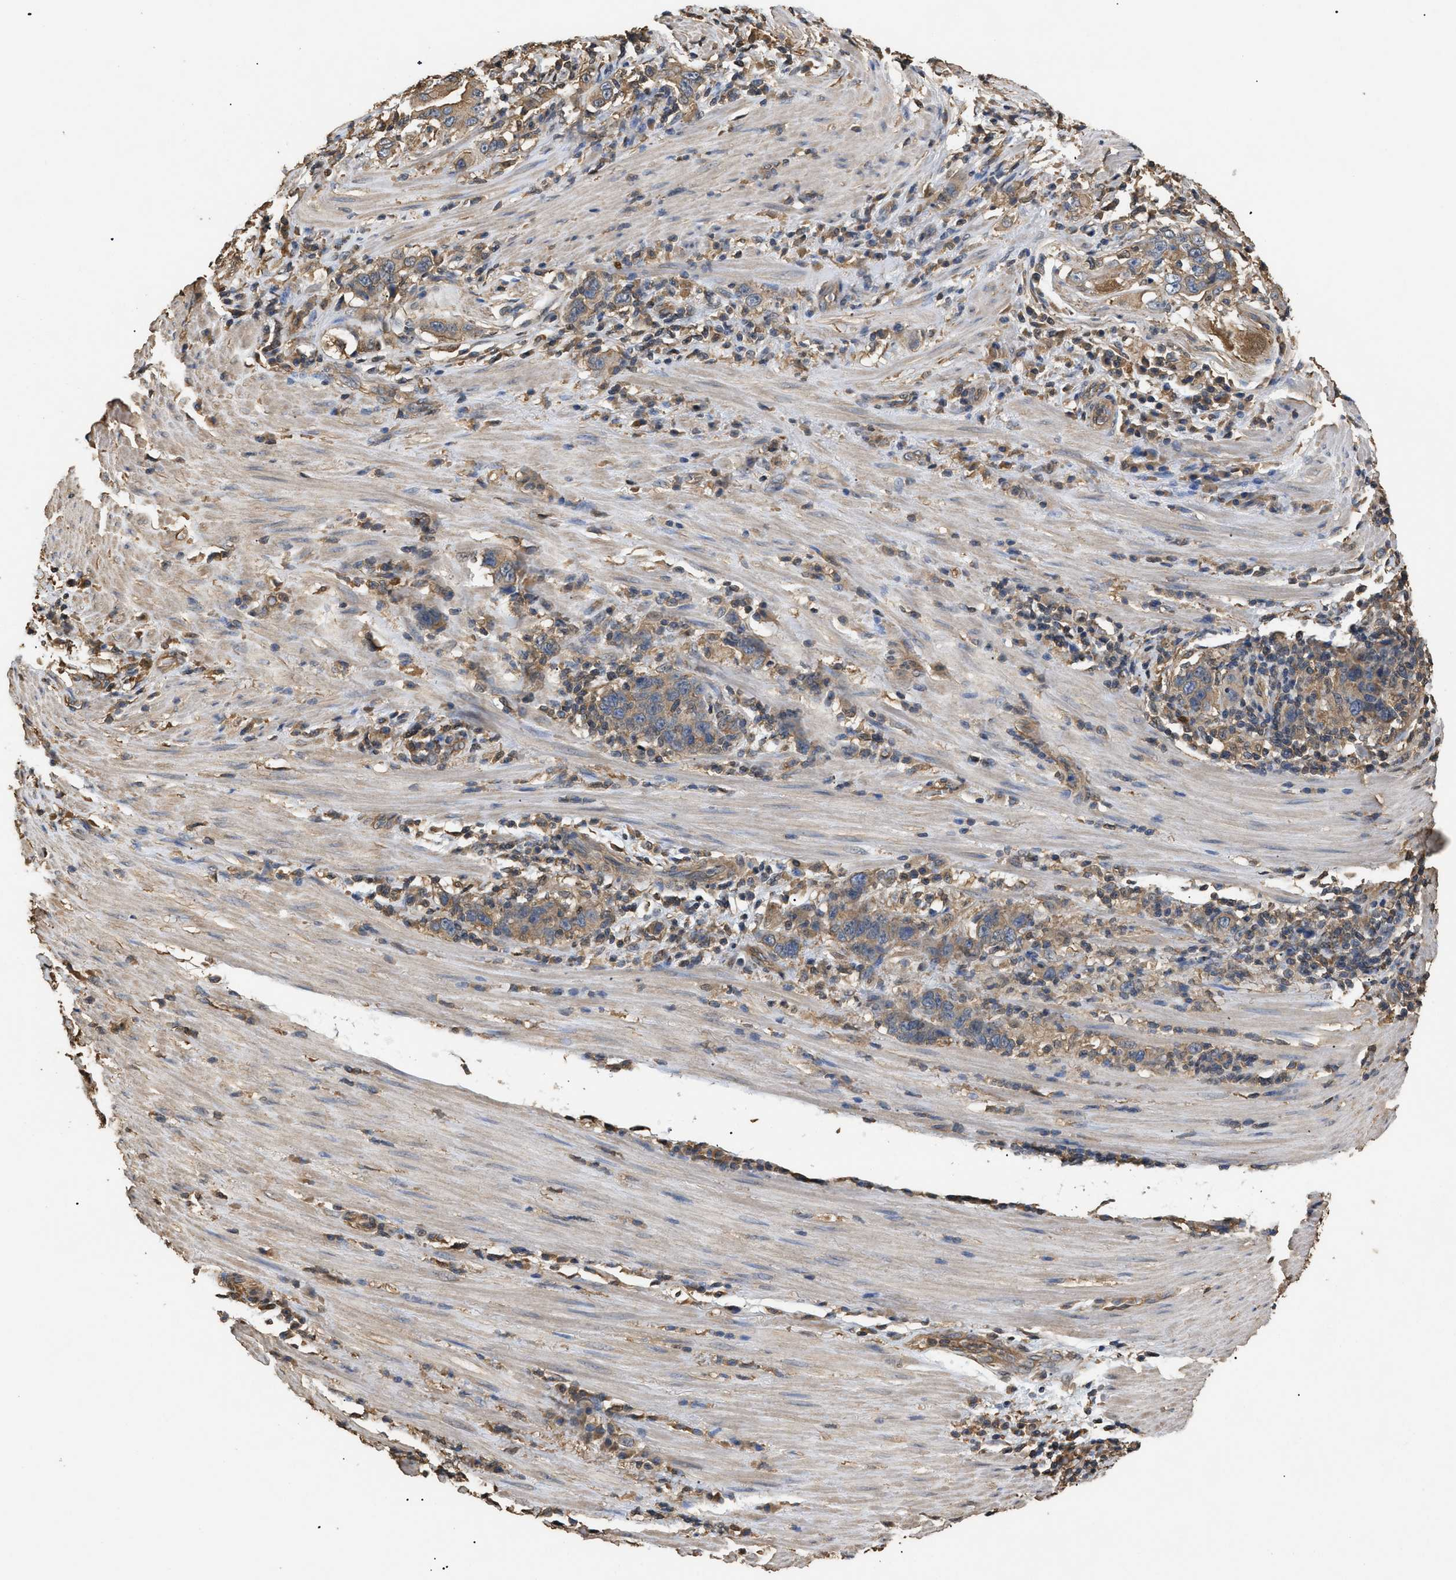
{"staining": {"intensity": "moderate", "quantity": ">75%", "location": "cytoplasmic/membranous"}, "tissue": "stomach cancer", "cell_type": "Tumor cells", "image_type": "cancer", "snomed": [{"axis": "morphology", "description": "Adenocarcinoma, NOS"}, {"axis": "topography", "description": "Stomach, lower"}], "caption": "This micrograph demonstrates immunohistochemistry staining of stomach adenocarcinoma, with medium moderate cytoplasmic/membranous expression in about >75% of tumor cells.", "gene": "CALM1", "patient": {"sex": "female", "age": 72}}